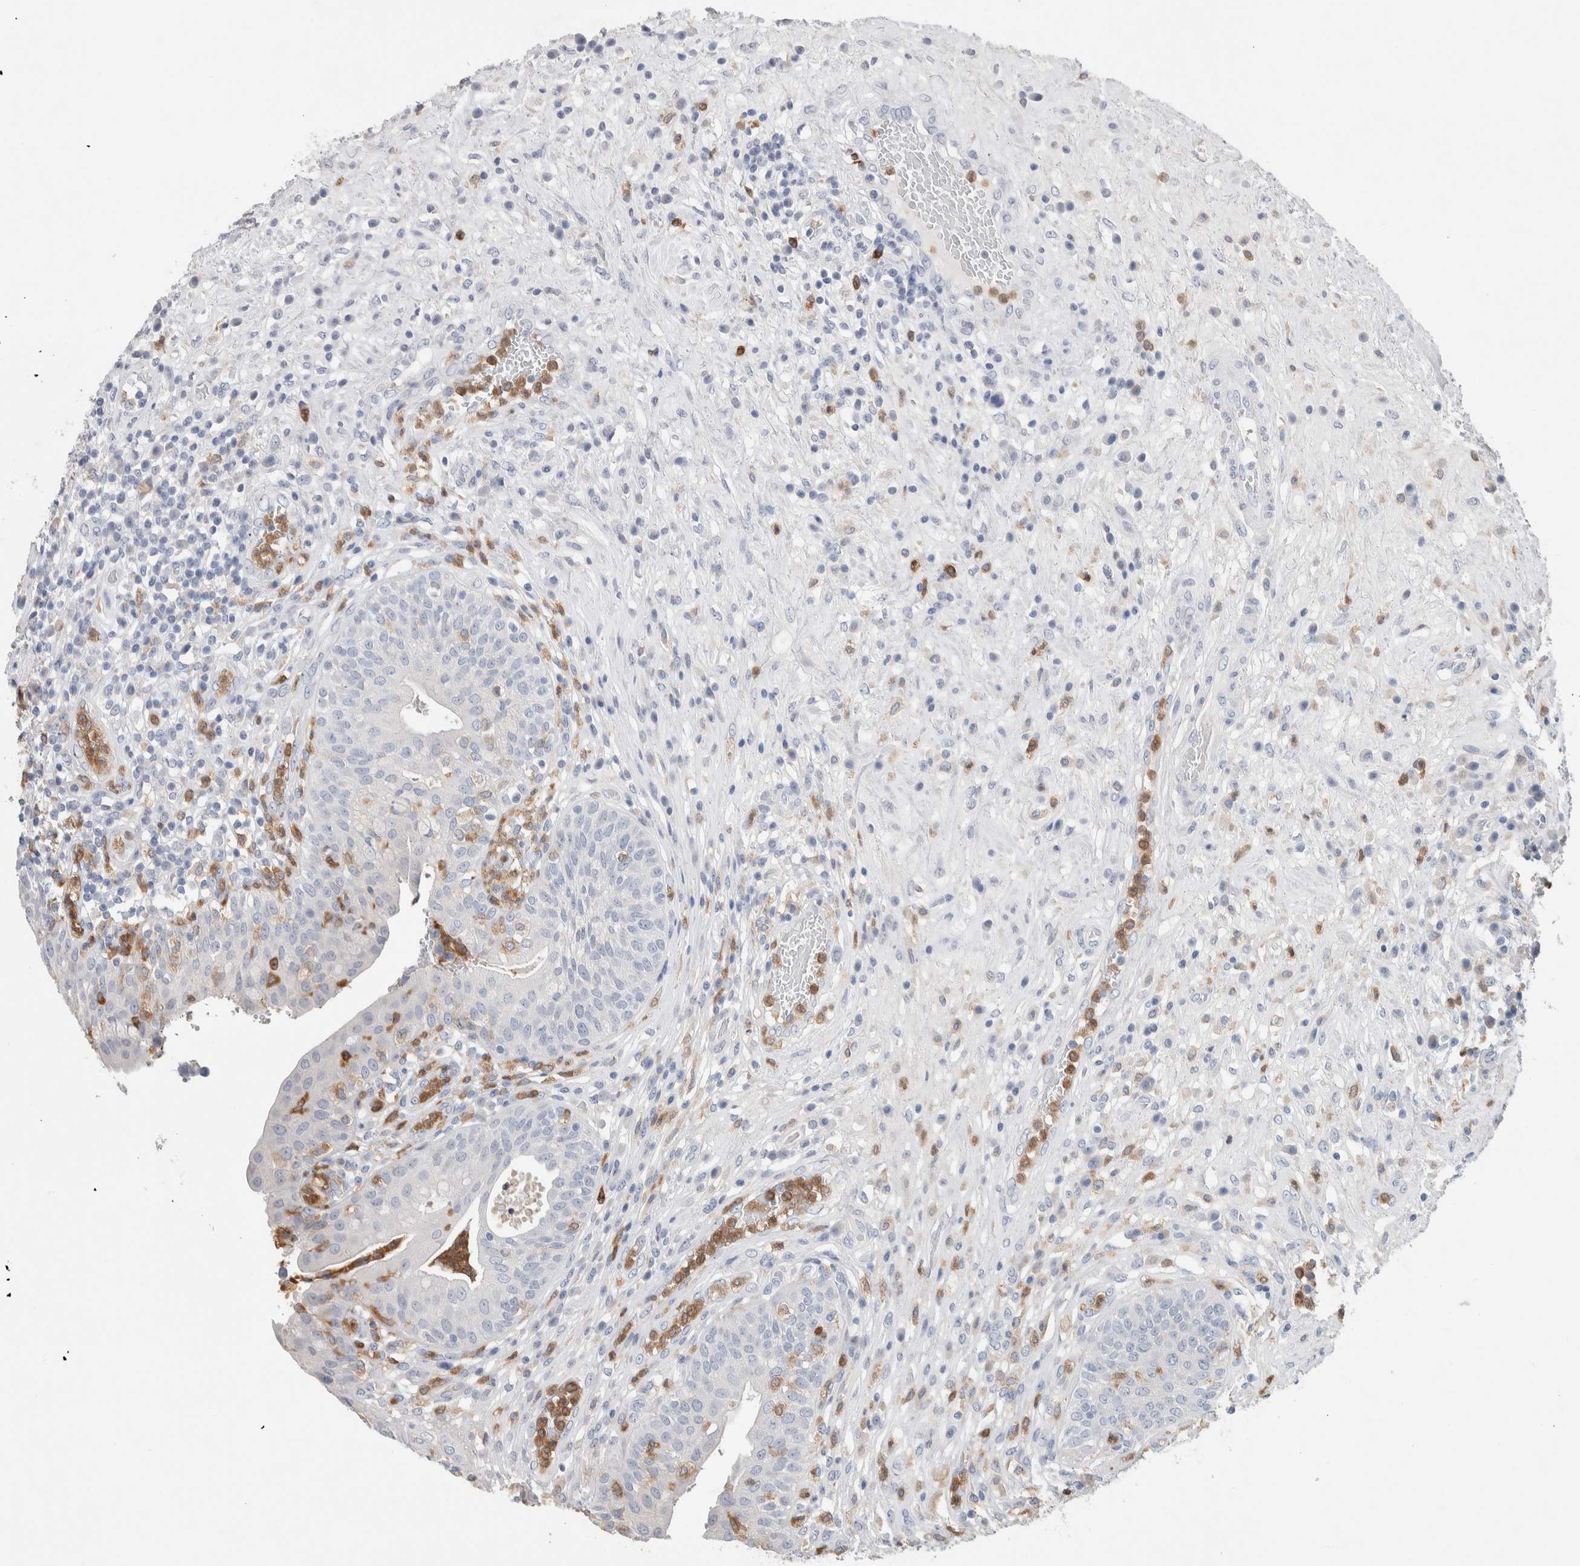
{"staining": {"intensity": "negative", "quantity": "none", "location": "none"}, "tissue": "urinary bladder", "cell_type": "Urothelial cells", "image_type": "normal", "snomed": [{"axis": "morphology", "description": "Normal tissue, NOS"}, {"axis": "topography", "description": "Urinary bladder"}], "caption": "IHC photomicrograph of benign urinary bladder: human urinary bladder stained with DAB displays no significant protein staining in urothelial cells.", "gene": "NCF2", "patient": {"sex": "female", "age": 62}}